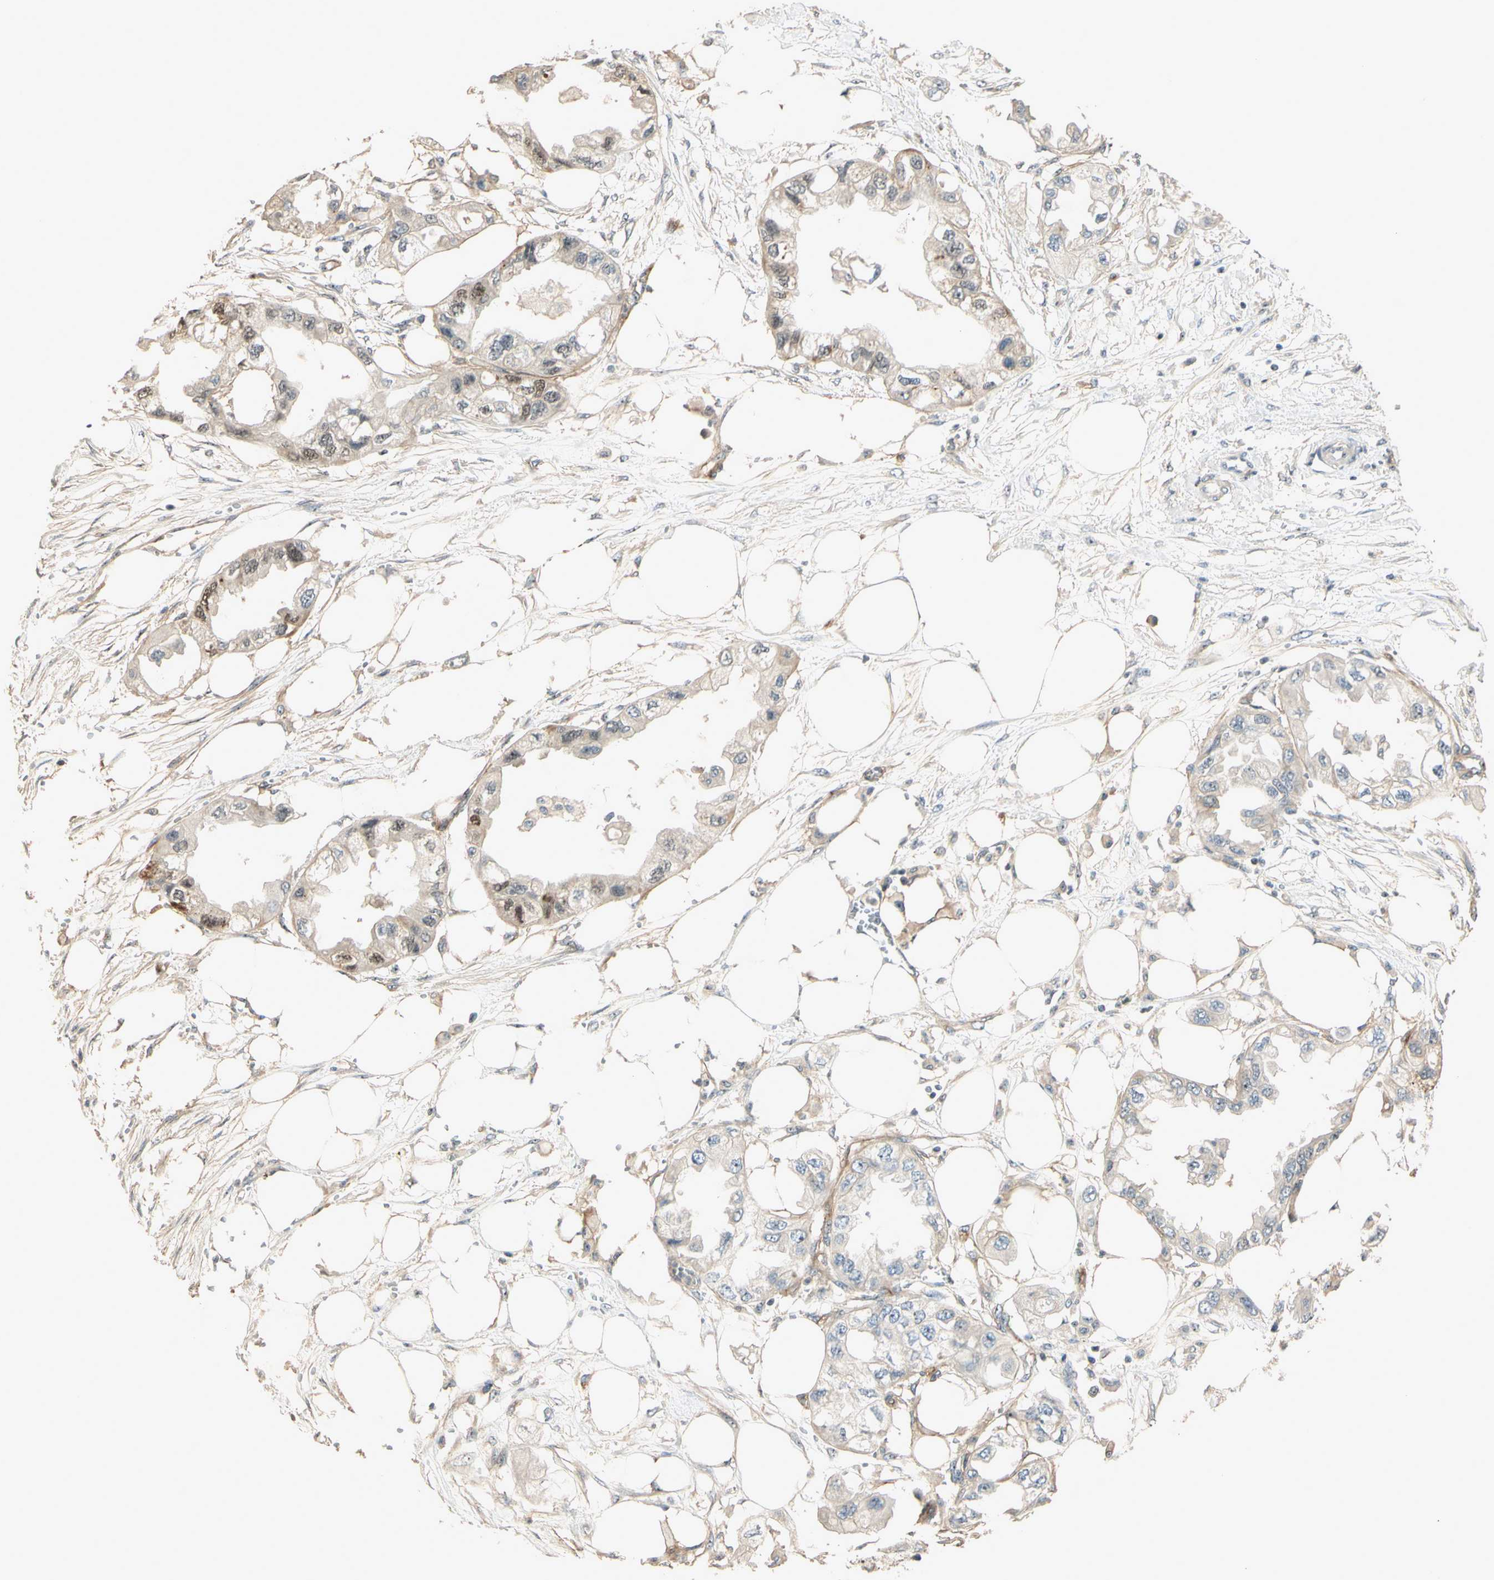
{"staining": {"intensity": "moderate", "quantity": "<25%", "location": "nuclear"}, "tissue": "endometrial cancer", "cell_type": "Tumor cells", "image_type": "cancer", "snomed": [{"axis": "morphology", "description": "Adenocarcinoma, NOS"}, {"axis": "topography", "description": "Endometrium"}], "caption": "Endometrial cancer stained for a protein exhibits moderate nuclear positivity in tumor cells.", "gene": "NFYA", "patient": {"sex": "female", "age": 67}}